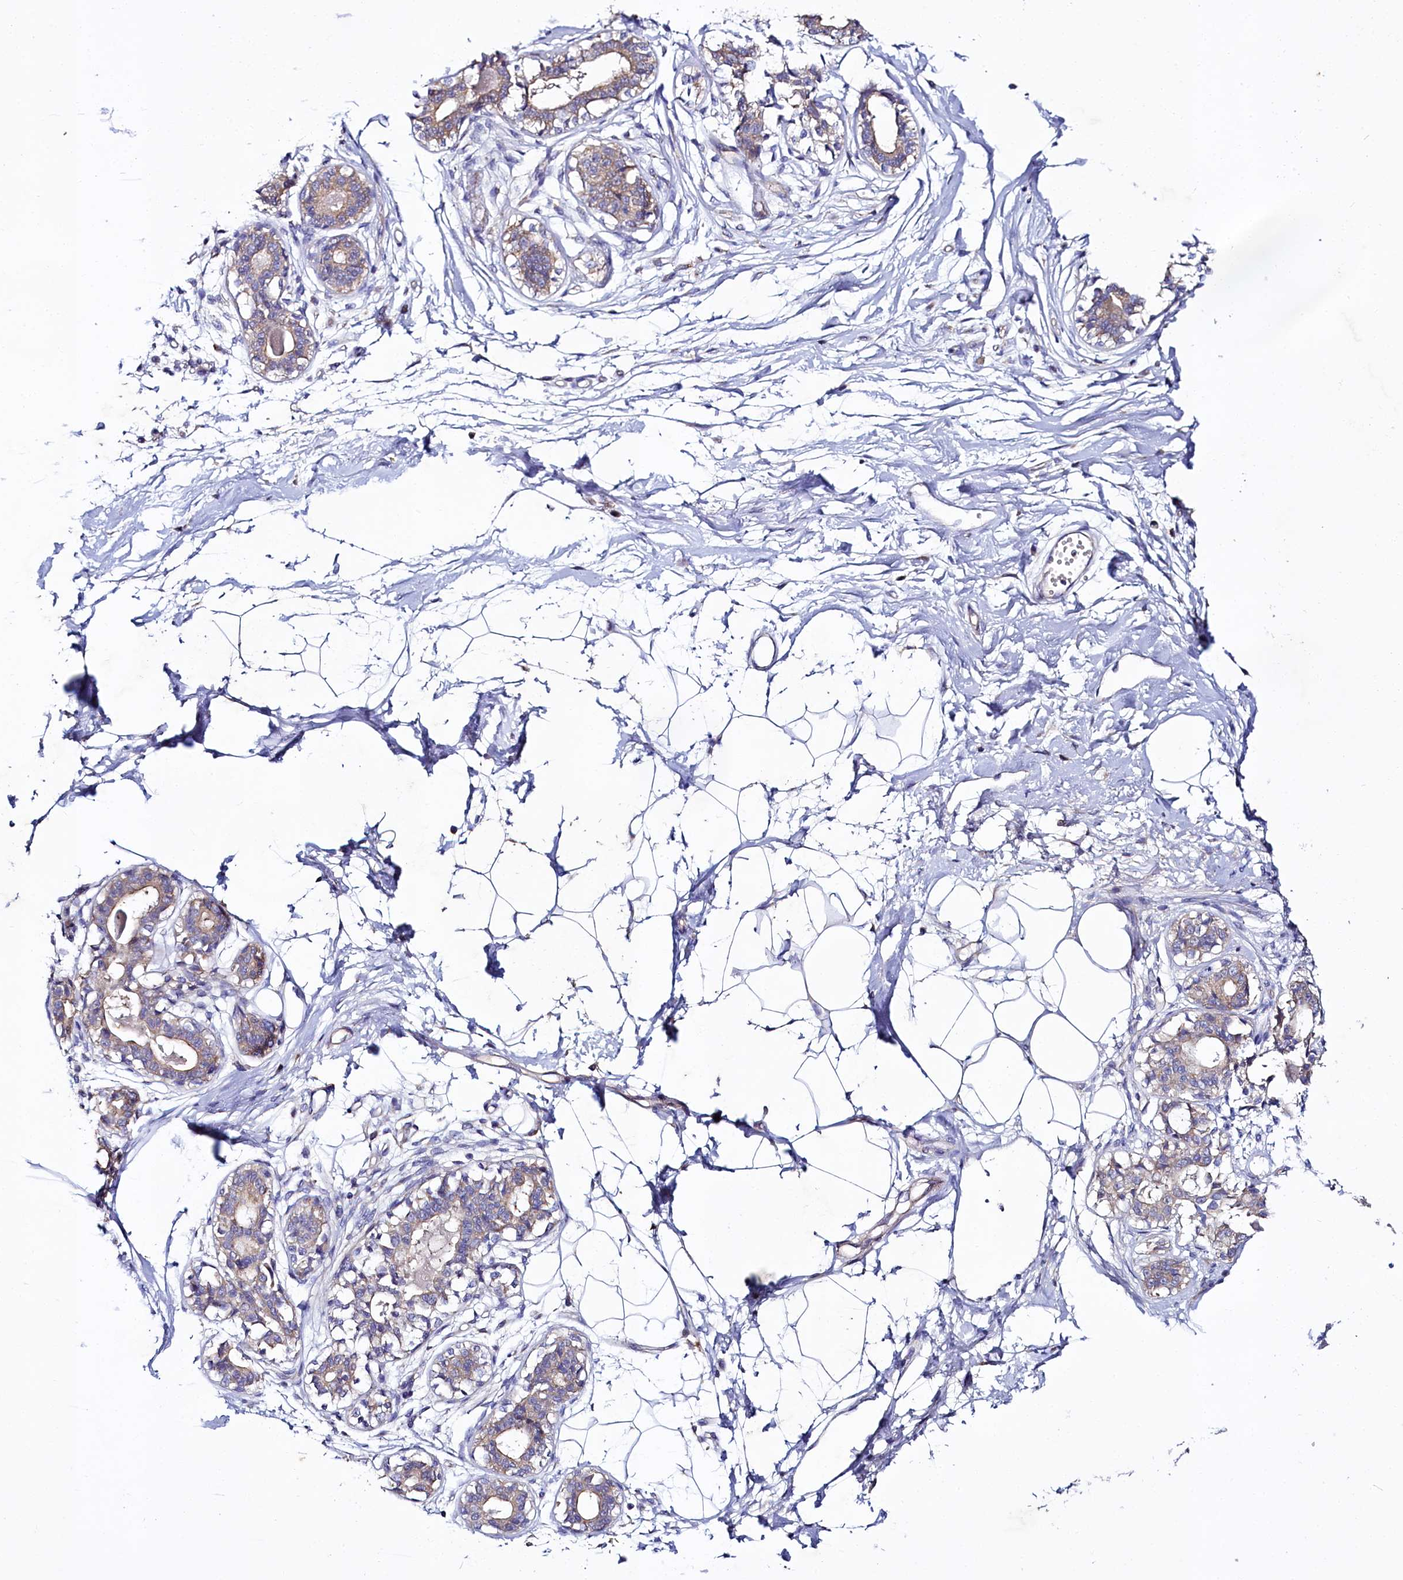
{"staining": {"intensity": "negative", "quantity": "none", "location": "none"}, "tissue": "breast", "cell_type": "Adipocytes", "image_type": "normal", "snomed": [{"axis": "morphology", "description": "Normal tissue, NOS"}, {"axis": "topography", "description": "Breast"}], "caption": "Immunohistochemical staining of unremarkable breast exhibits no significant positivity in adipocytes. Brightfield microscopy of immunohistochemistry stained with DAB (3,3'-diaminobenzidine) (brown) and hematoxylin (blue), captured at high magnification.", "gene": "CEP295", "patient": {"sex": "female", "age": 45}}